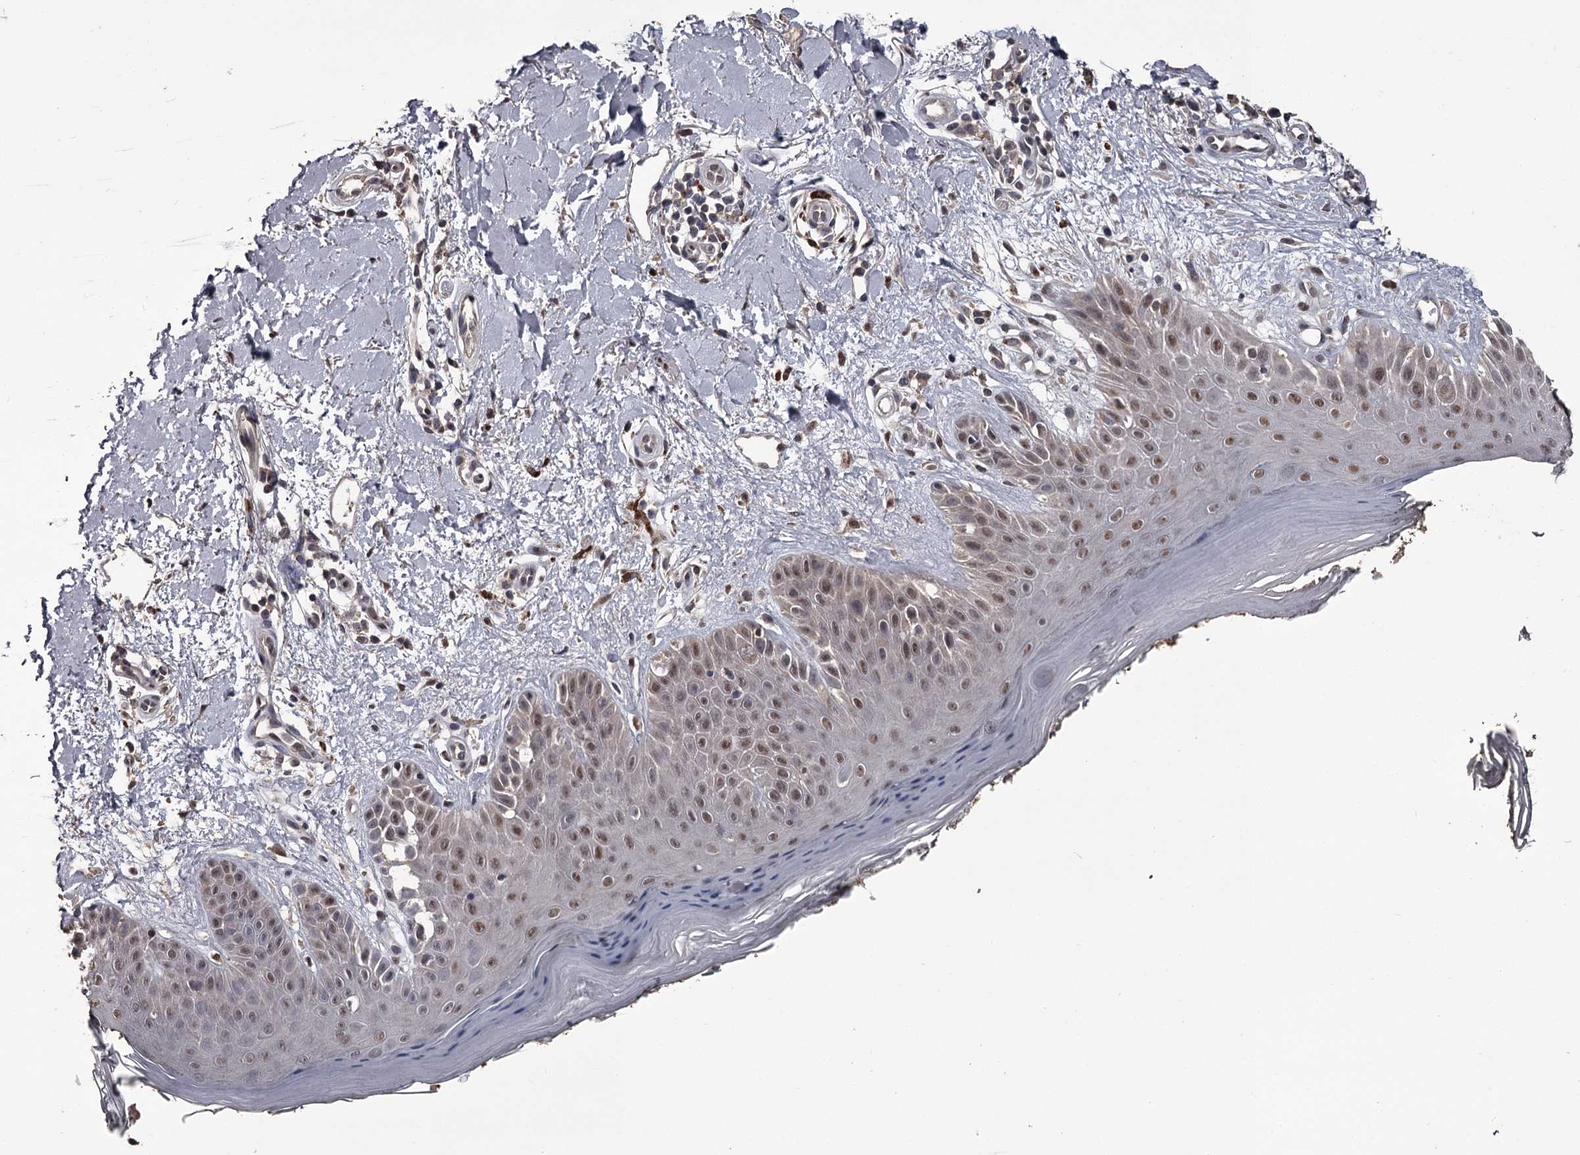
{"staining": {"intensity": "moderate", "quantity": ">75%", "location": "nuclear"}, "tissue": "skin", "cell_type": "Fibroblasts", "image_type": "normal", "snomed": [{"axis": "morphology", "description": "Normal tissue, NOS"}, {"axis": "topography", "description": "Skin"}], "caption": "Fibroblasts reveal medium levels of moderate nuclear expression in approximately >75% of cells in unremarkable skin.", "gene": "PRPF40B", "patient": {"sex": "female", "age": 64}}